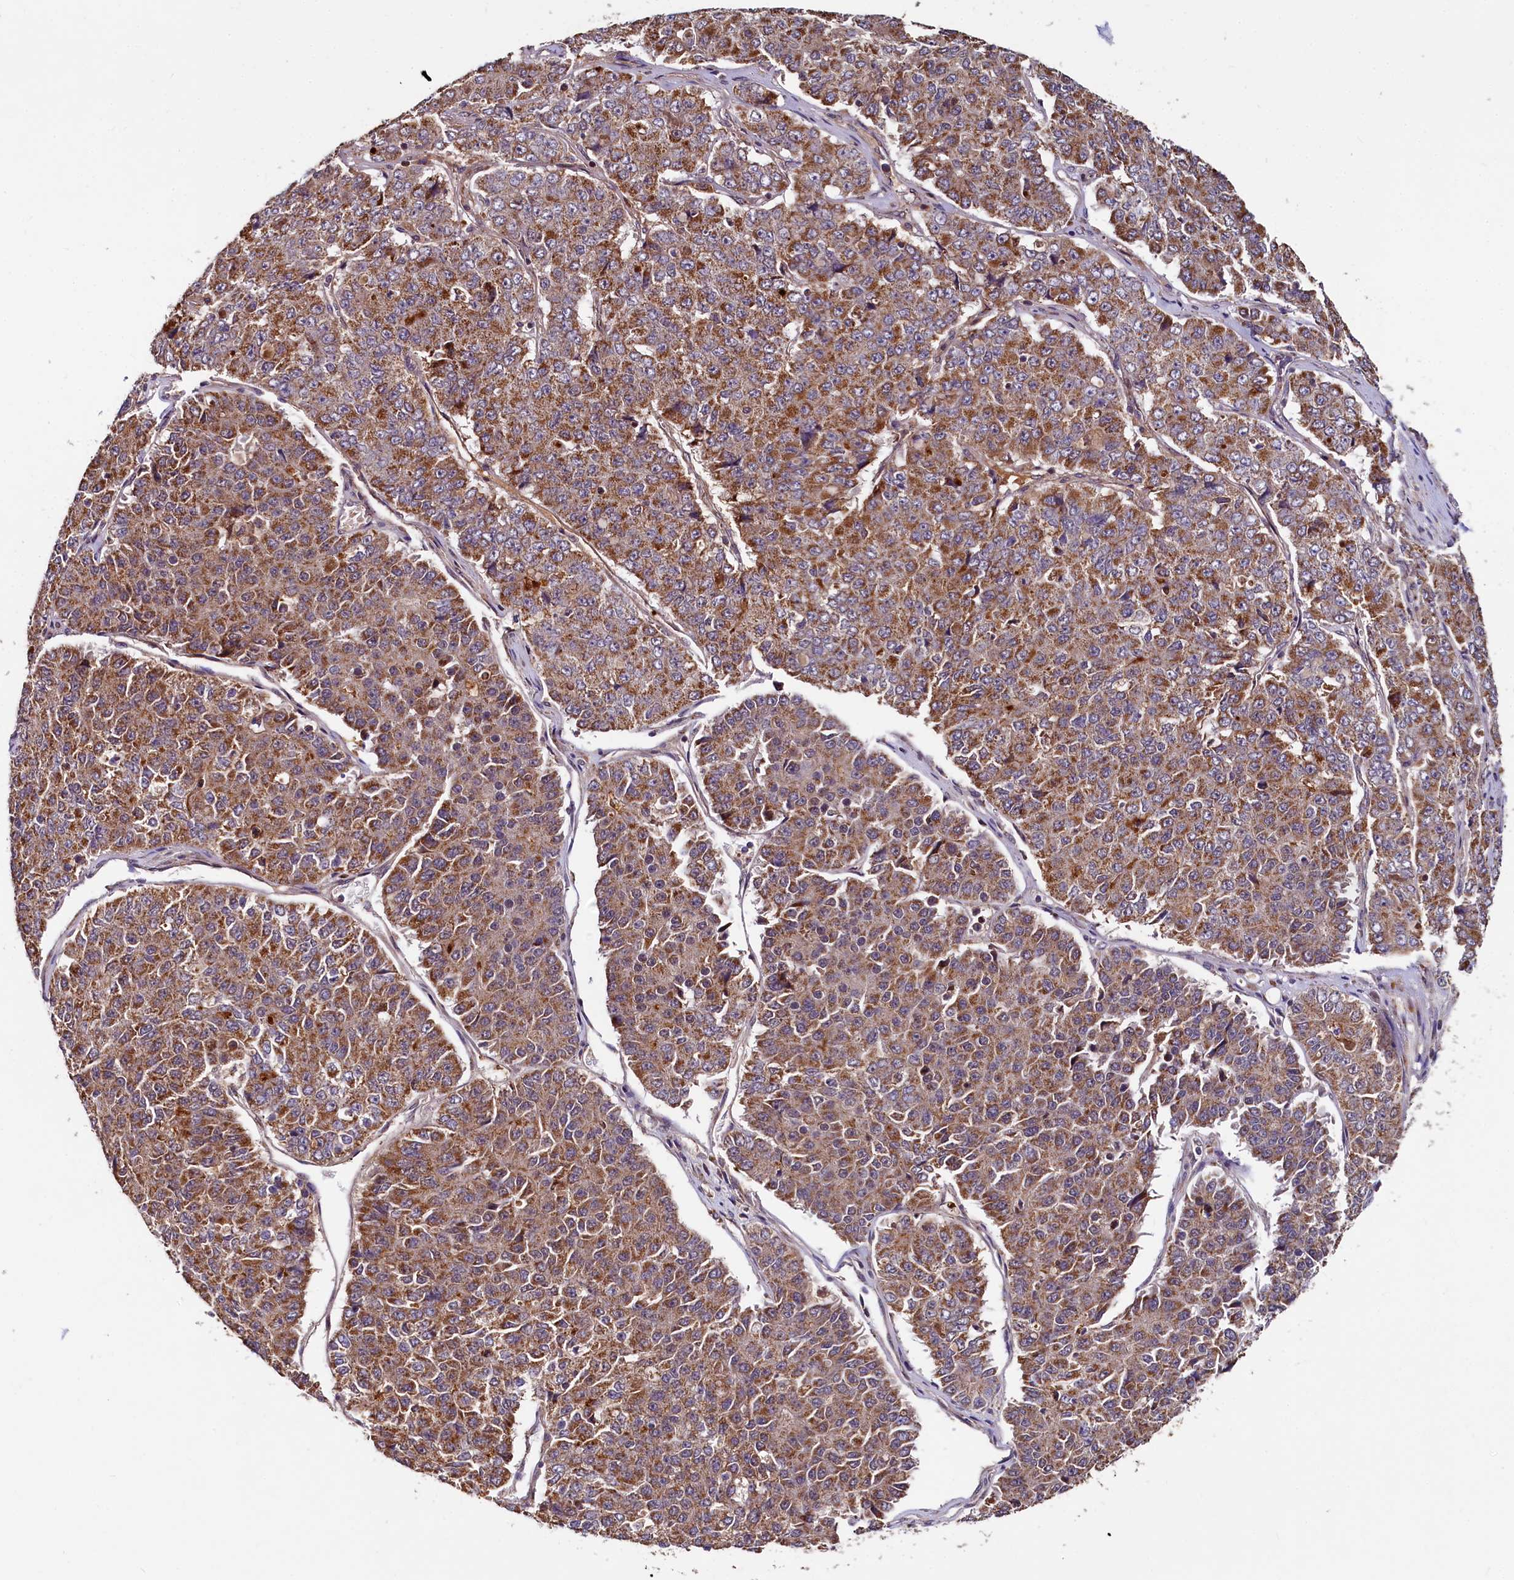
{"staining": {"intensity": "strong", "quantity": ">75%", "location": "cytoplasmic/membranous"}, "tissue": "pancreatic cancer", "cell_type": "Tumor cells", "image_type": "cancer", "snomed": [{"axis": "morphology", "description": "Adenocarcinoma, NOS"}, {"axis": "topography", "description": "Pancreas"}], "caption": "Approximately >75% of tumor cells in human adenocarcinoma (pancreatic) reveal strong cytoplasmic/membranous protein staining as visualized by brown immunohistochemical staining.", "gene": "SPRYD3", "patient": {"sex": "male", "age": 50}}